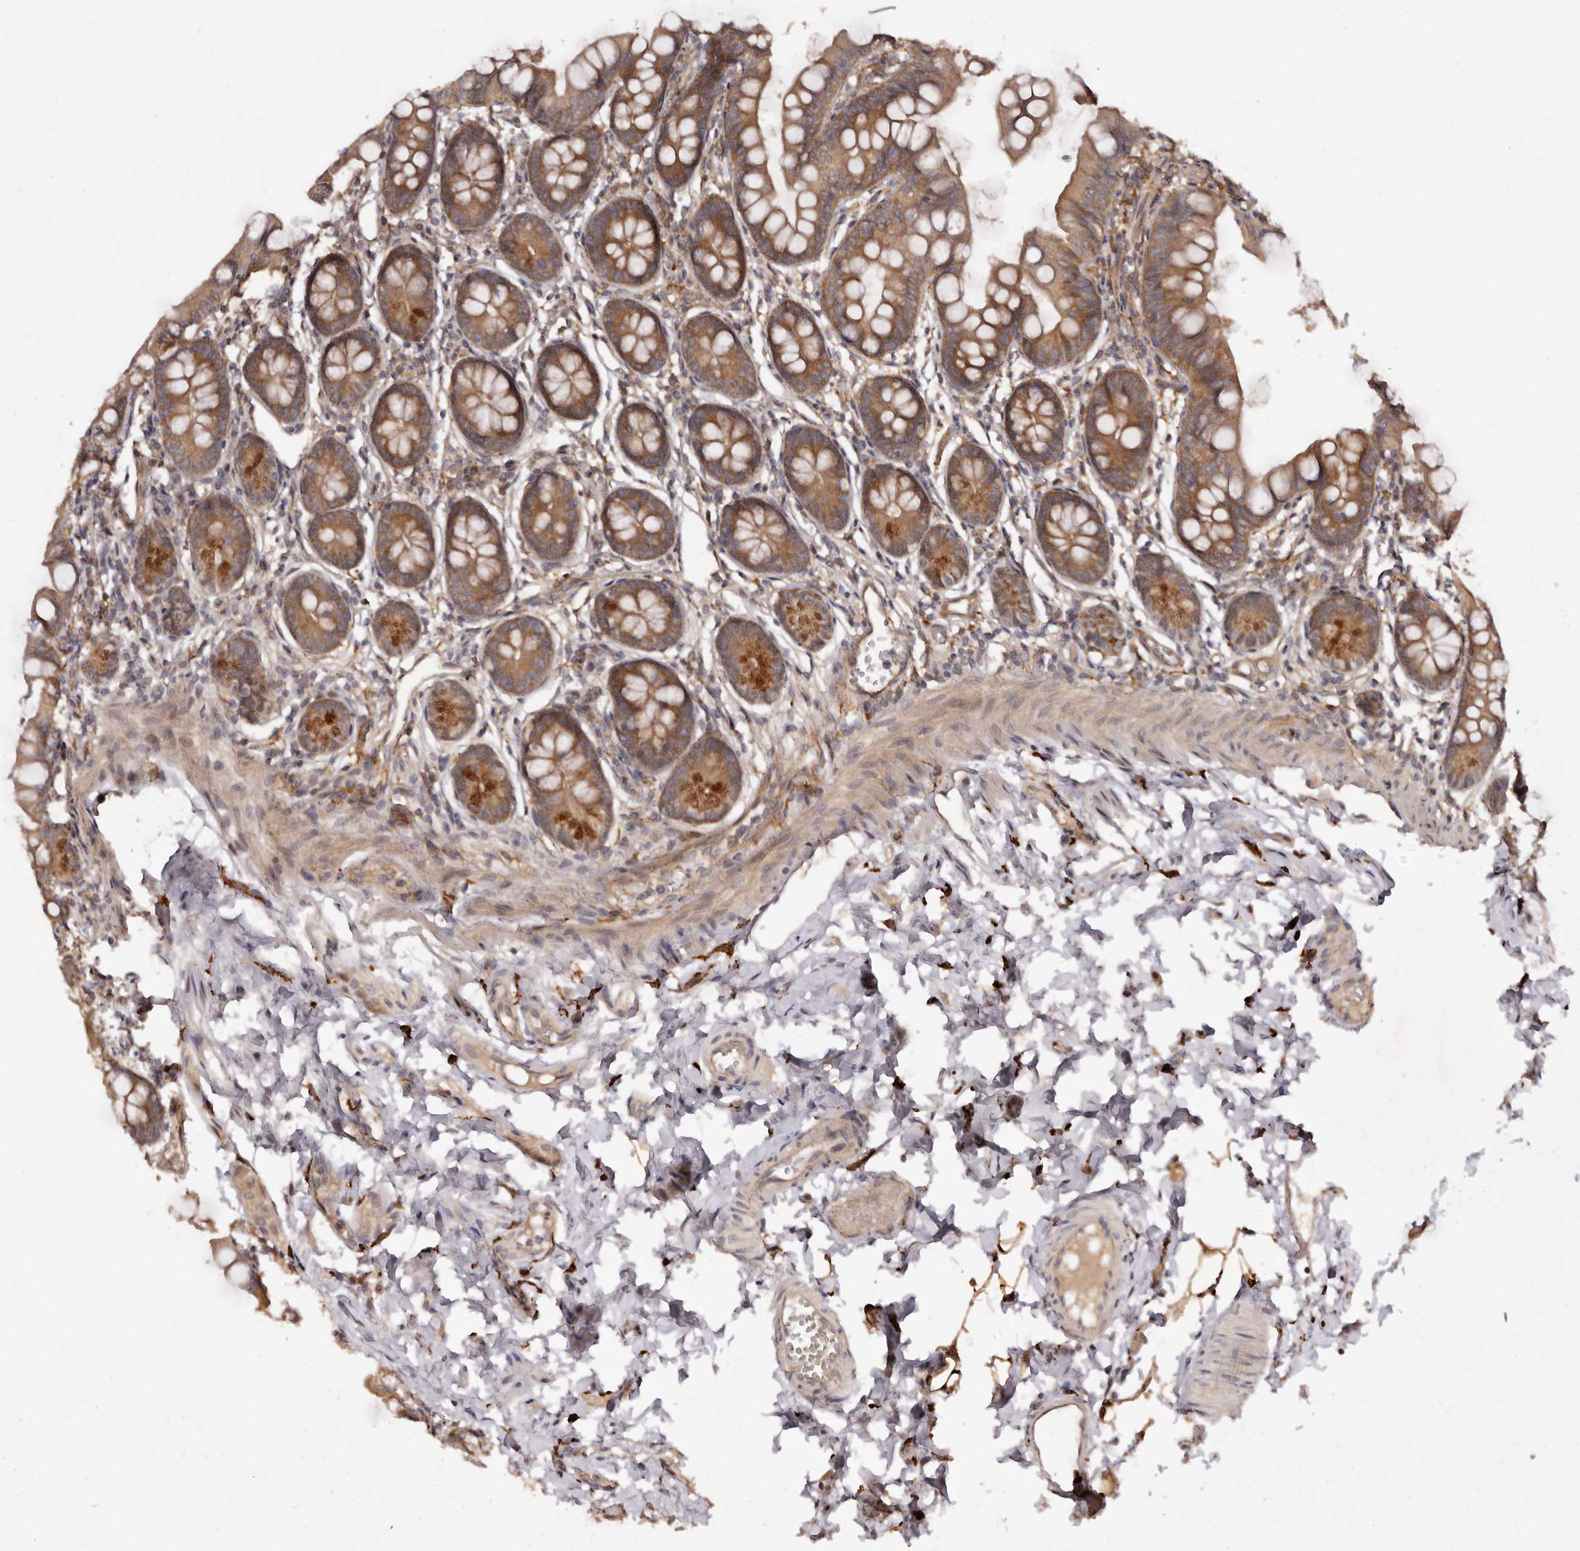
{"staining": {"intensity": "moderate", "quantity": ">75%", "location": "cytoplasmic/membranous"}, "tissue": "small intestine", "cell_type": "Glandular cells", "image_type": "normal", "snomed": [{"axis": "morphology", "description": "Normal tissue, NOS"}, {"axis": "topography", "description": "Small intestine"}], "caption": "Glandular cells exhibit moderate cytoplasmic/membranous staining in about >75% of cells in benign small intestine. The protein is shown in brown color, while the nuclei are stained blue.", "gene": "INAVA", "patient": {"sex": "male", "age": 7}}